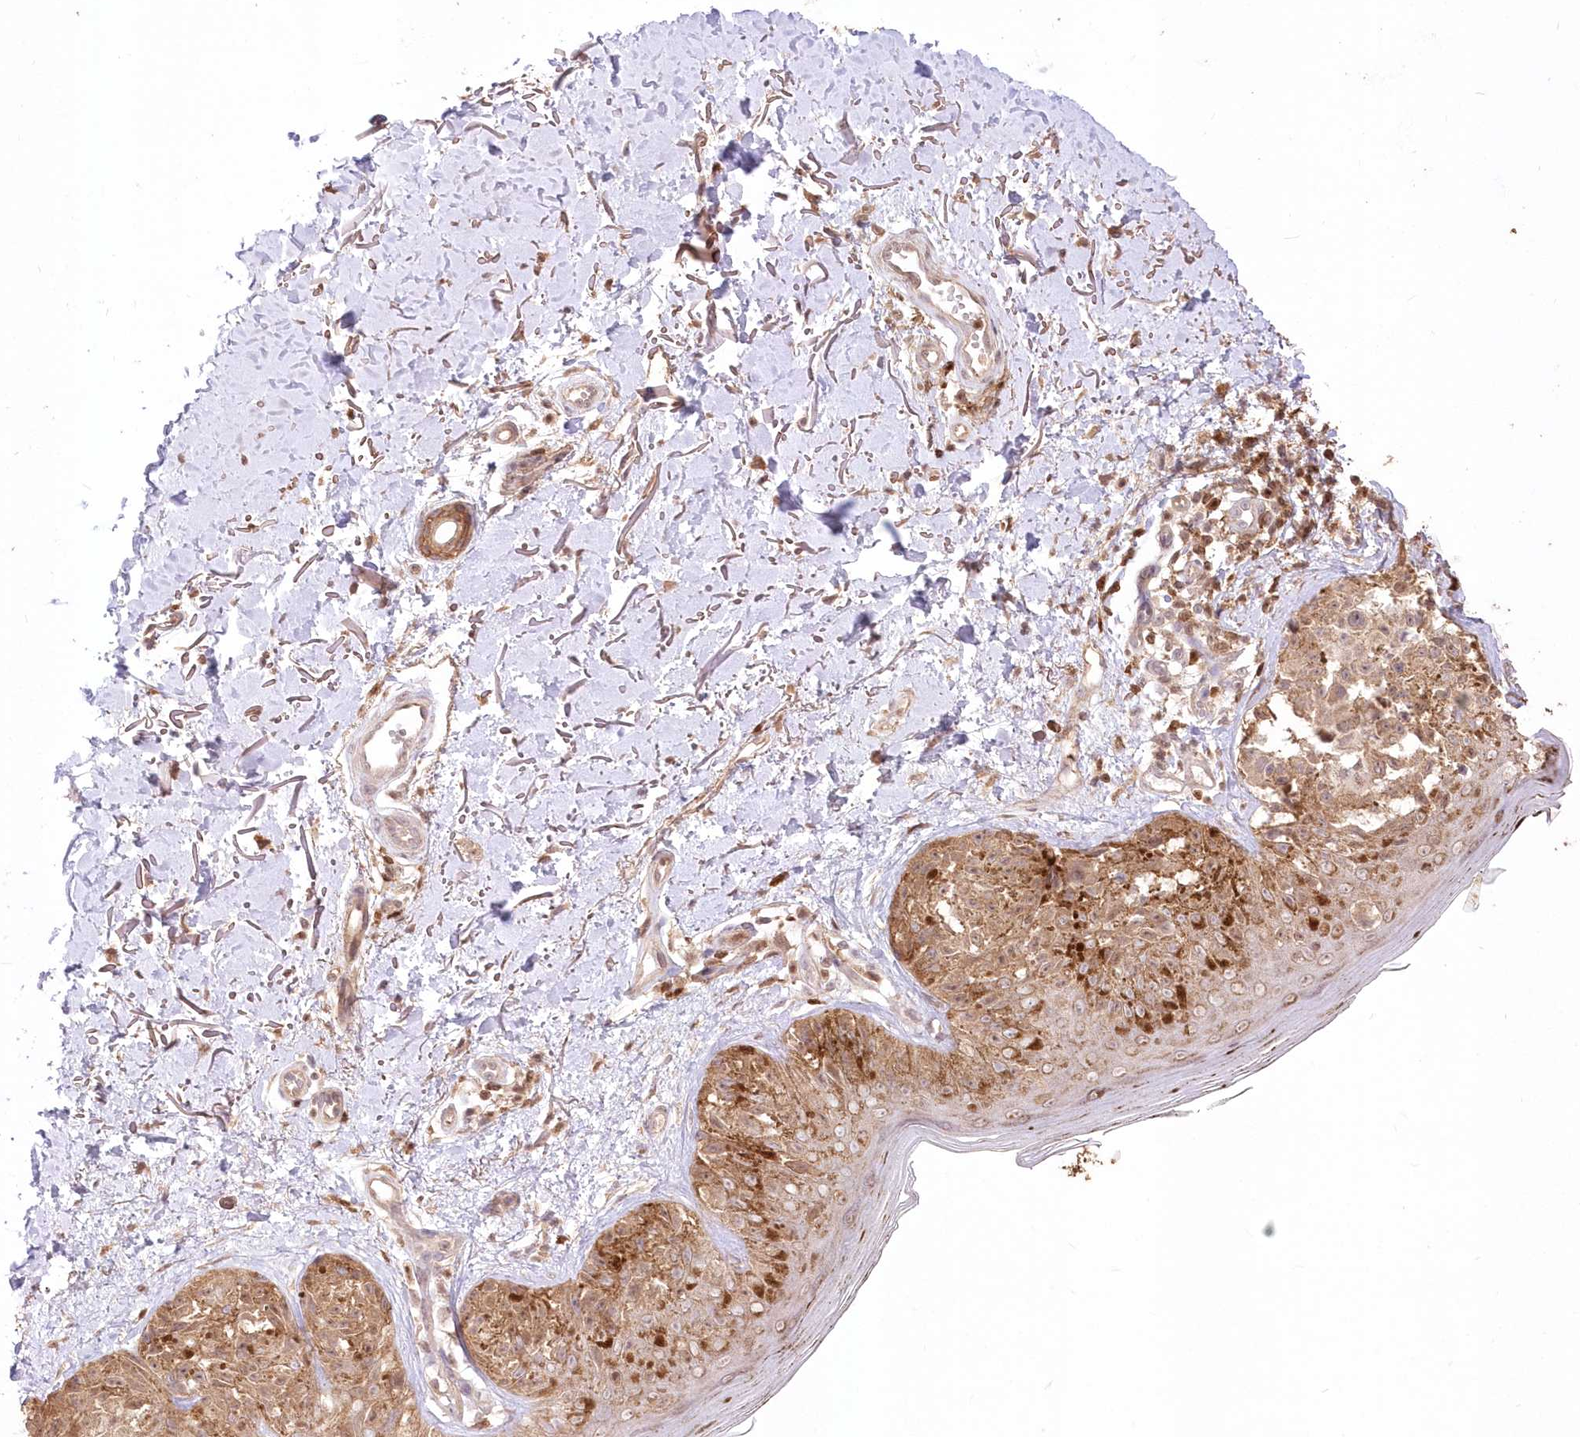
{"staining": {"intensity": "moderate", "quantity": ">75%", "location": "cytoplasmic/membranous"}, "tissue": "melanoma", "cell_type": "Tumor cells", "image_type": "cancer", "snomed": [{"axis": "morphology", "description": "Malignant melanoma, NOS"}, {"axis": "topography", "description": "Skin"}], "caption": "Melanoma tissue displays moderate cytoplasmic/membranous expression in about >75% of tumor cells The protein is stained brown, and the nuclei are stained in blue (DAB (3,3'-diaminobenzidine) IHC with brightfield microscopy, high magnification).", "gene": "STK17B", "patient": {"sex": "female", "age": 50}}